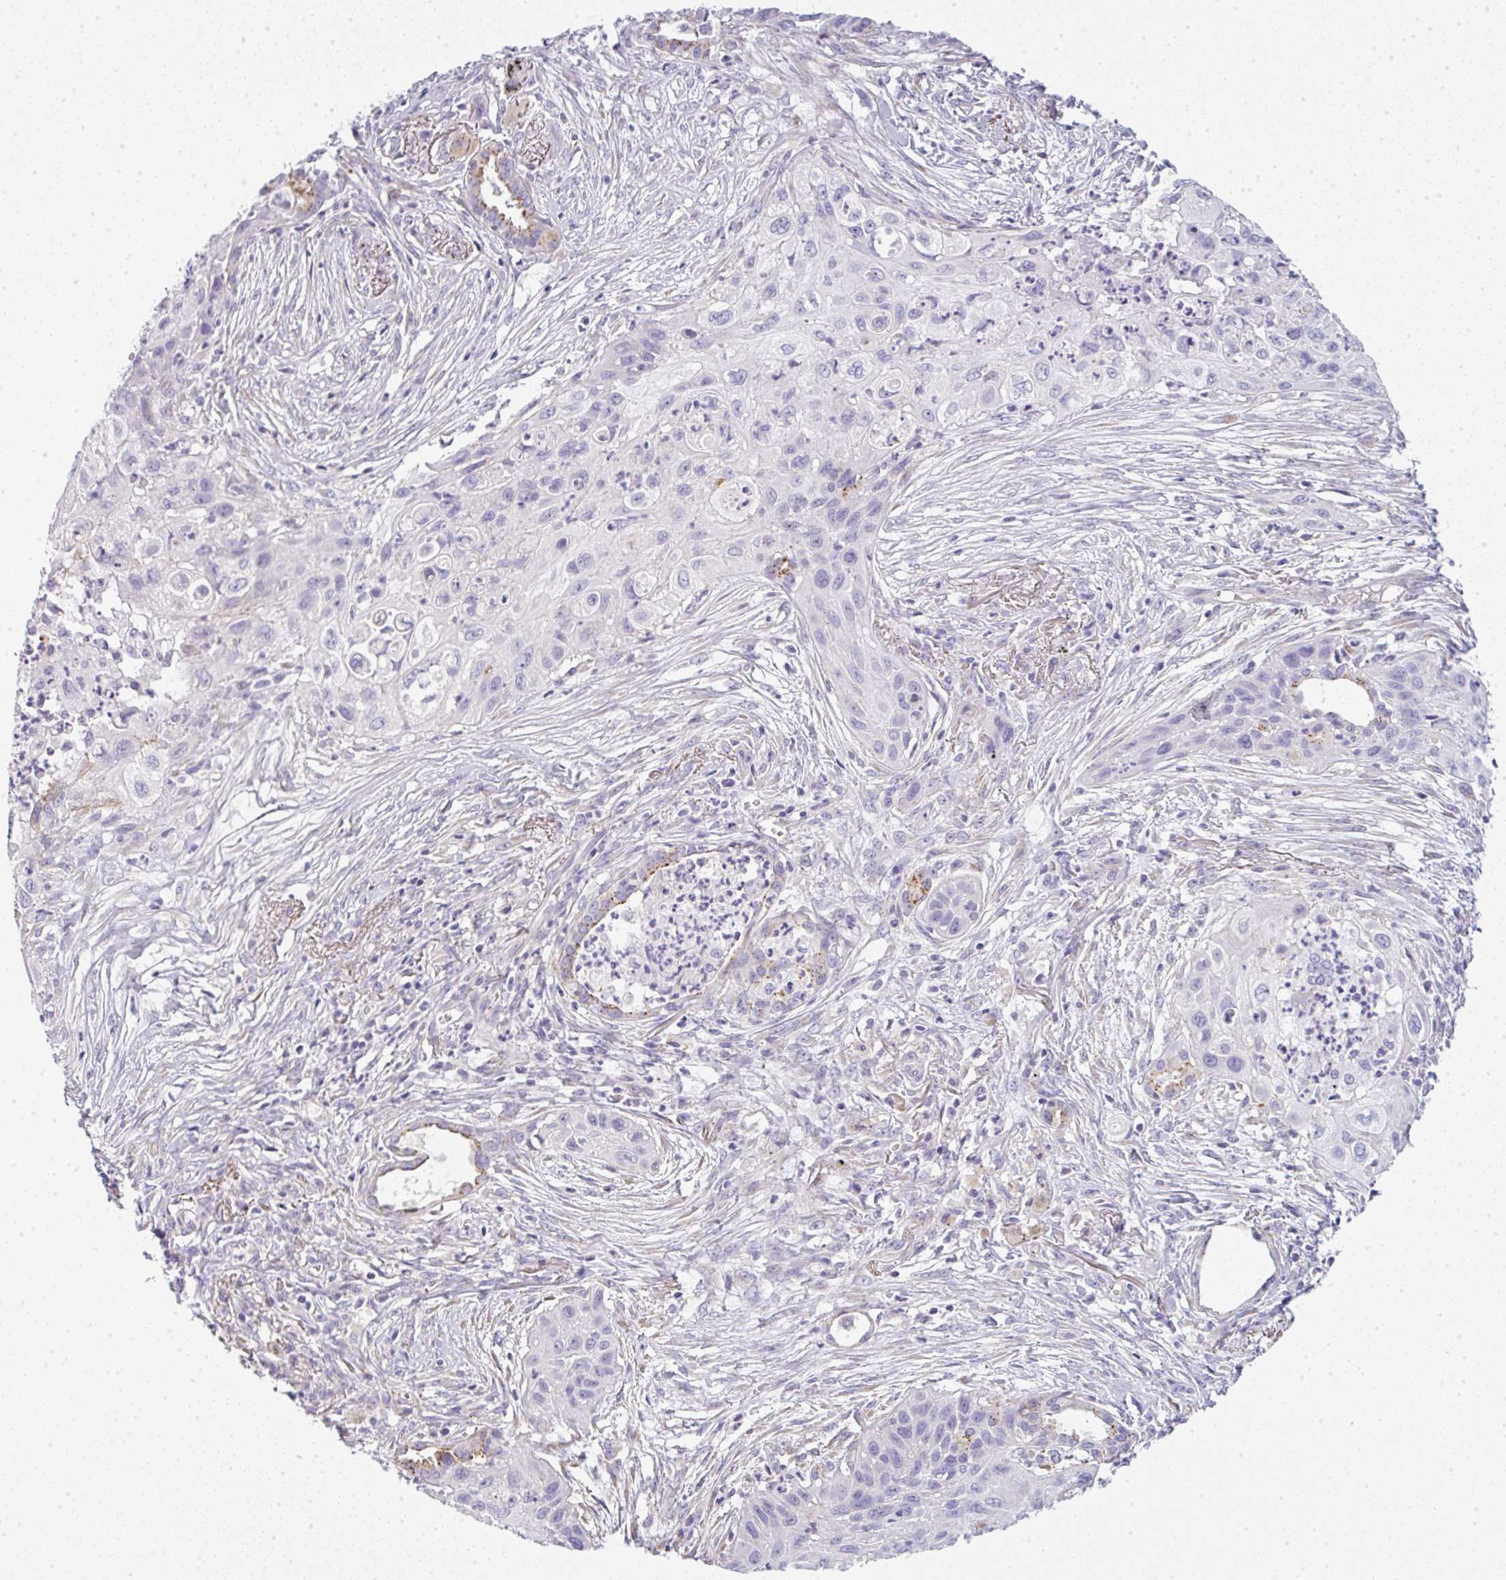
{"staining": {"intensity": "negative", "quantity": "none", "location": "none"}, "tissue": "lung cancer", "cell_type": "Tumor cells", "image_type": "cancer", "snomed": [{"axis": "morphology", "description": "Squamous cell carcinoma, NOS"}, {"axis": "topography", "description": "Lung"}], "caption": "Human lung squamous cell carcinoma stained for a protein using immunohistochemistry (IHC) displays no staining in tumor cells.", "gene": "LPAR4", "patient": {"sex": "male", "age": 71}}